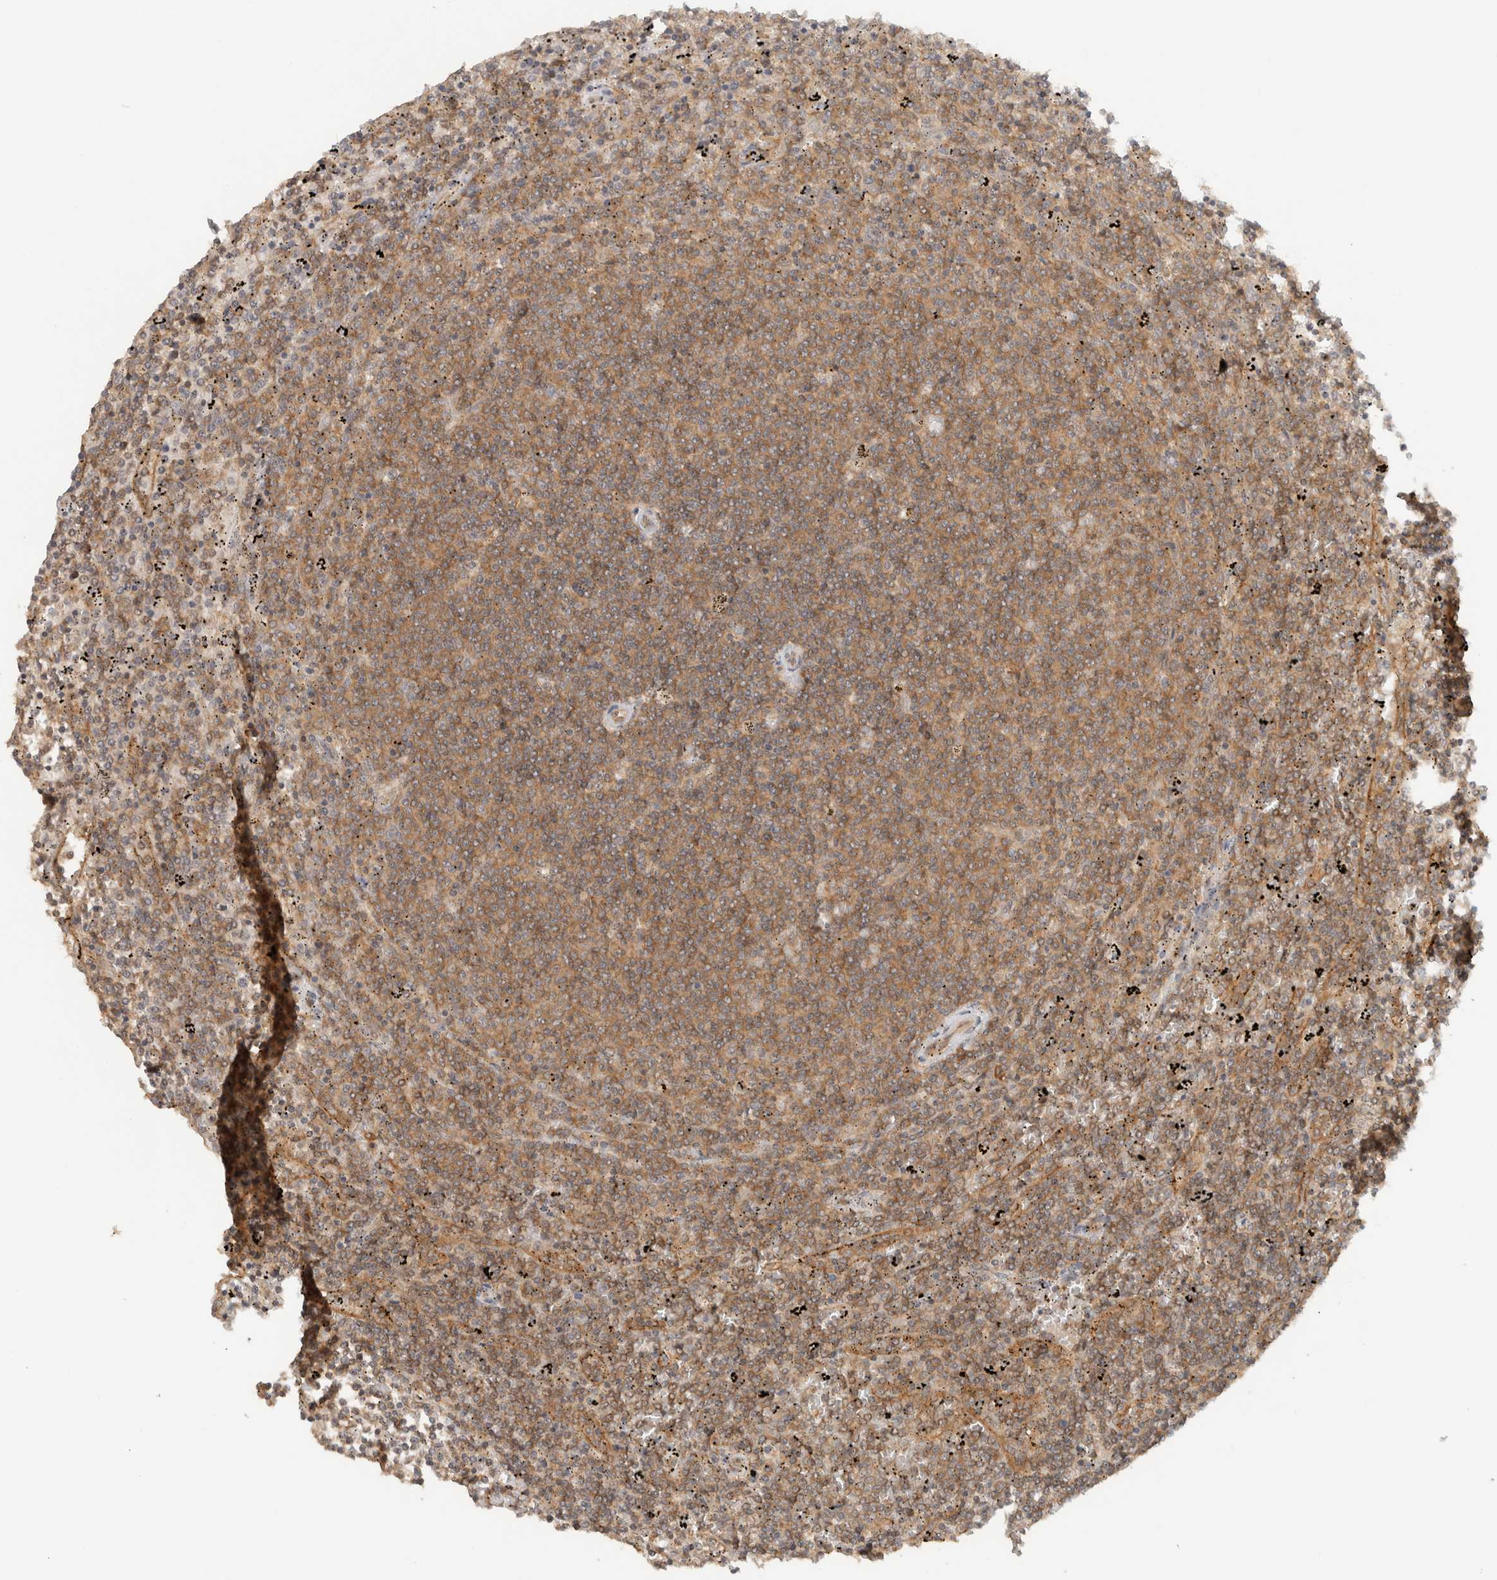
{"staining": {"intensity": "moderate", "quantity": ">75%", "location": "cytoplasmic/membranous"}, "tissue": "lymphoma", "cell_type": "Tumor cells", "image_type": "cancer", "snomed": [{"axis": "morphology", "description": "Malignant lymphoma, non-Hodgkin's type, Low grade"}, {"axis": "topography", "description": "Spleen"}], "caption": "Human malignant lymphoma, non-Hodgkin's type (low-grade) stained with a protein marker demonstrates moderate staining in tumor cells.", "gene": "ARFGEF2", "patient": {"sex": "female", "age": 50}}